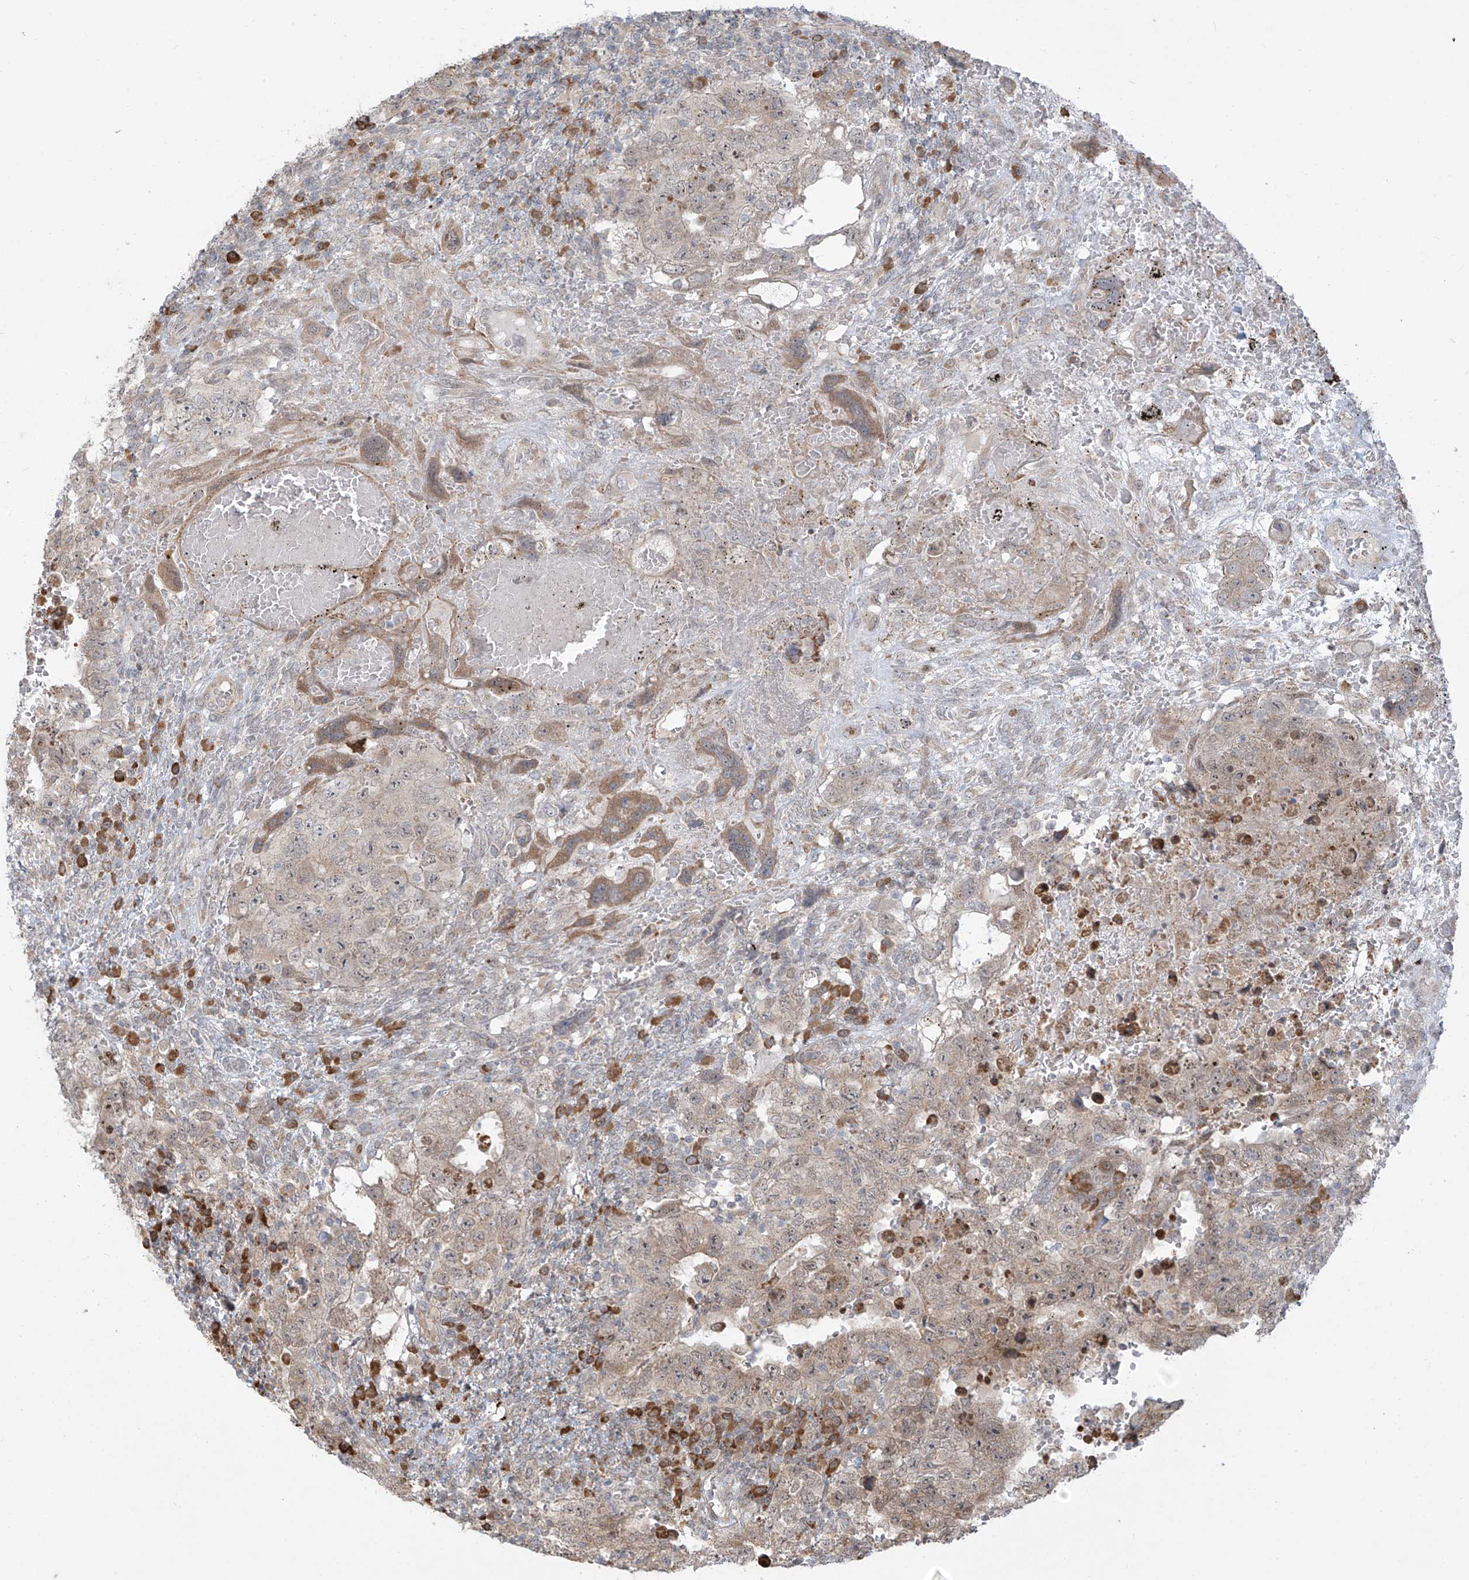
{"staining": {"intensity": "weak", "quantity": "25%-75%", "location": "cytoplasmic/membranous"}, "tissue": "testis cancer", "cell_type": "Tumor cells", "image_type": "cancer", "snomed": [{"axis": "morphology", "description": "Carcinoma, Embryonal, NOS"}, {"axis": "topography", "description": "Testis"}], "caption": "Human testis embryonal carcinoma stained for a protein (brown) shows weak cytoplasmic/membranous positive staining in about 25%-75% of tumor cells.", "gene": "PLEKHM3", "patient": {"sex": "male", "age": 26}}